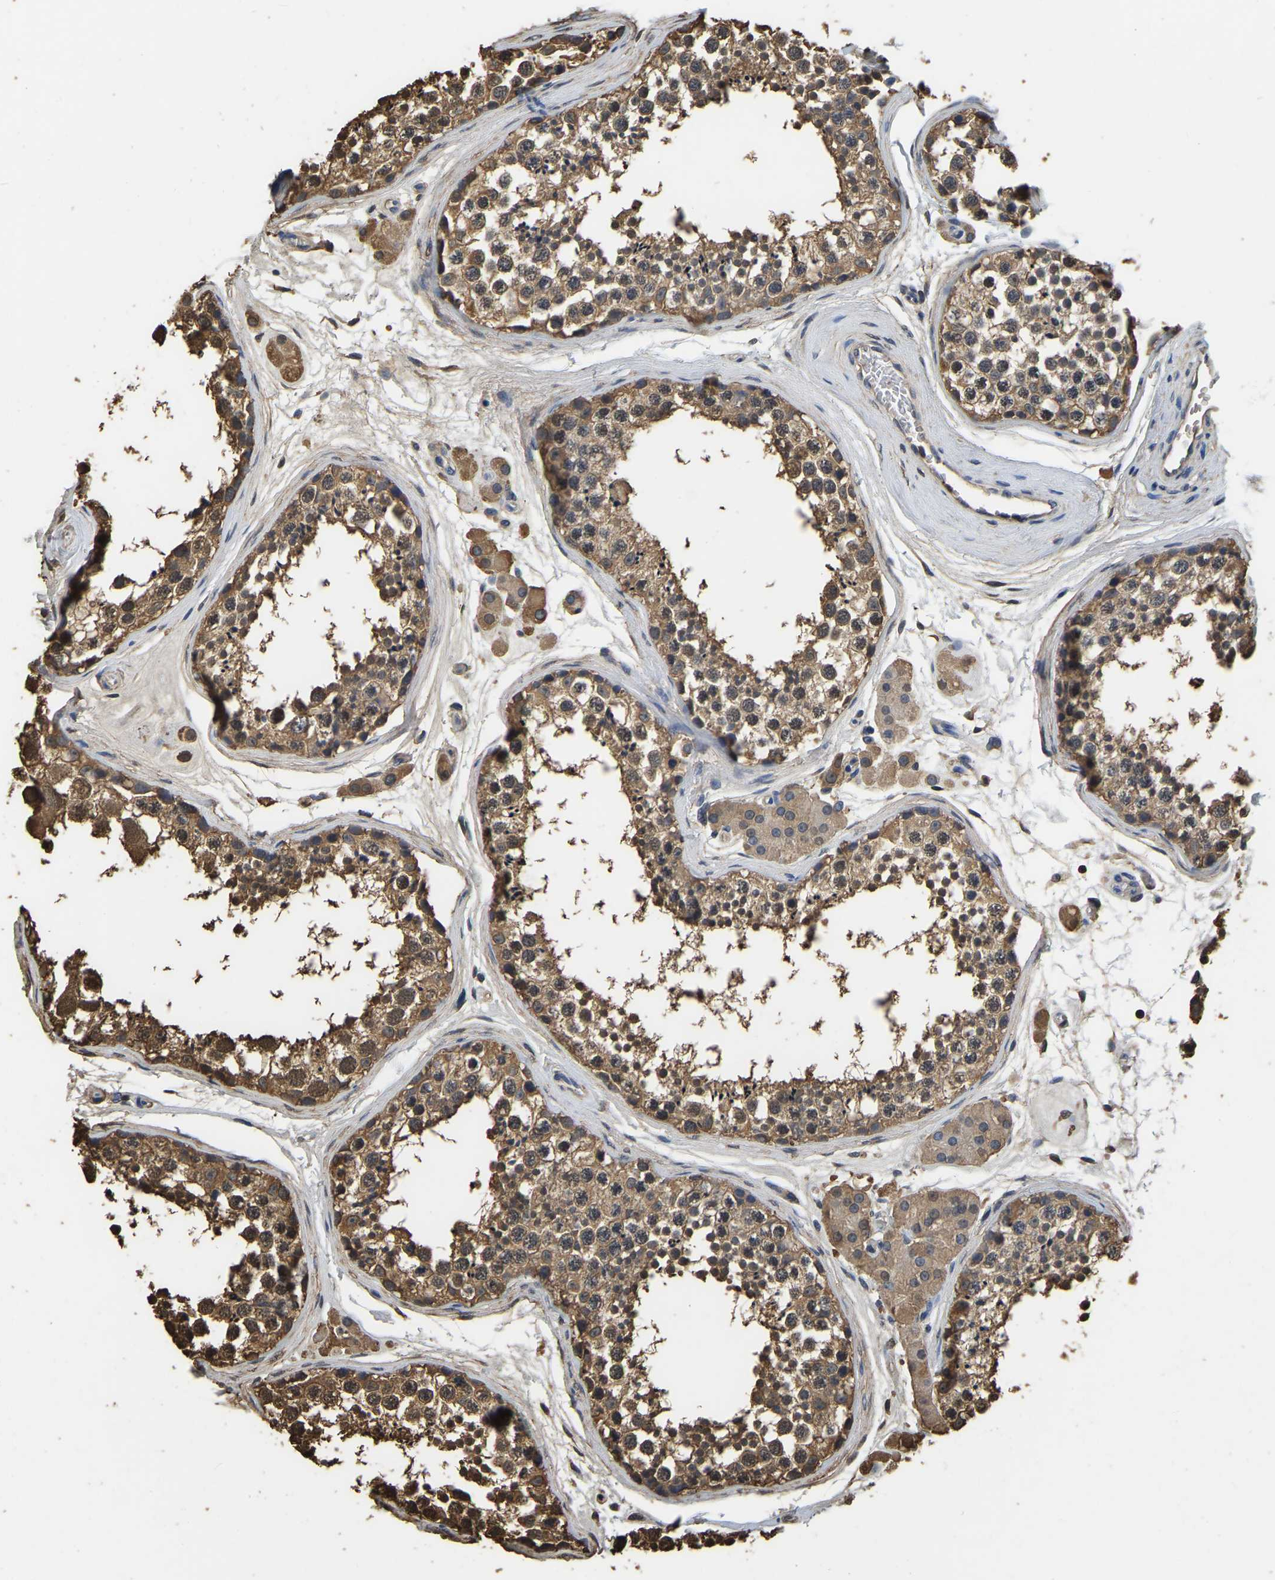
{"staining": {"intensity": "moderate", "quantity": ">75%", "location": "cytoplasmic/membranous"}, "tissue": "testis", "cell_type": "Cells in seminiferous ducts", "image_type": "normal", "snomed": [{"axis": "morphology", "description": "Normal tissue, NOS"}, {"axis": "topography", "description": "Testis"}], "caption": "The histopathology image demonstrates immunohistochemical staining of normal testis. There is moderate cytoplasmic/membranous staining is seen in approximately >75% of cells in seminiferous ducts.", "gene": "LDHB", "patient": {"sex": "male", "age": 56}}